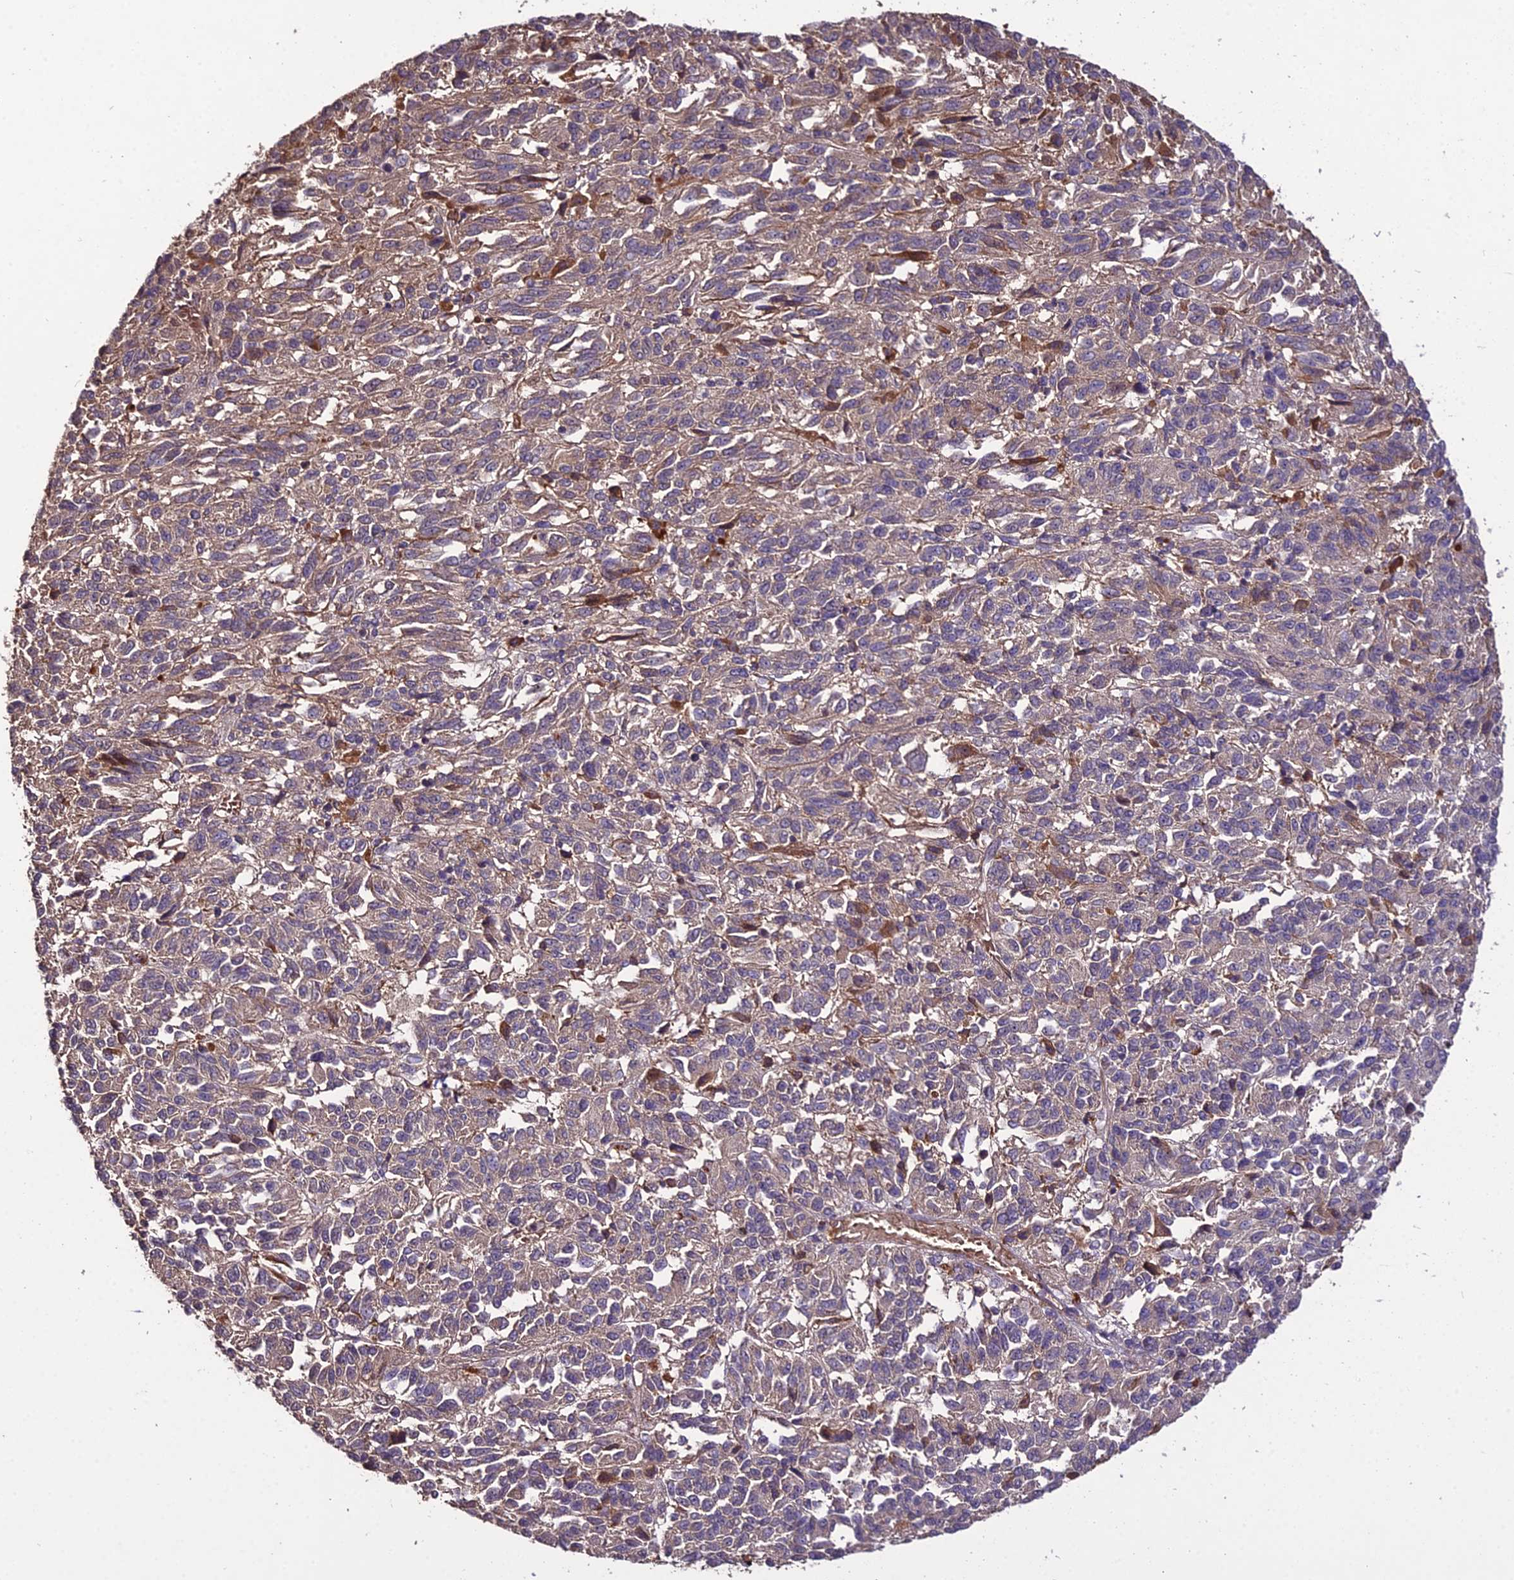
{"staining": {"intensity": "weak", "quantity": "<25%", "location": "cytoplasmic/membranous"}, "tissue": "melanoma", "cell_type": "Tumor cells", "image_type": "cancer", "snomed": [{"axis": "morphology", "description": "Malignant melanoma, Metastatic site"}, {"axis": "topography", "description": "Lung"}], "caption": "IHC micrograph of neoplastic tissue: malignant melanoma (metastatic site) stained with DAB demonstrates no significant protein expression in tumor cells.", "gene": "KCTD16", "patient": {"sex": "male", "age": 64}}